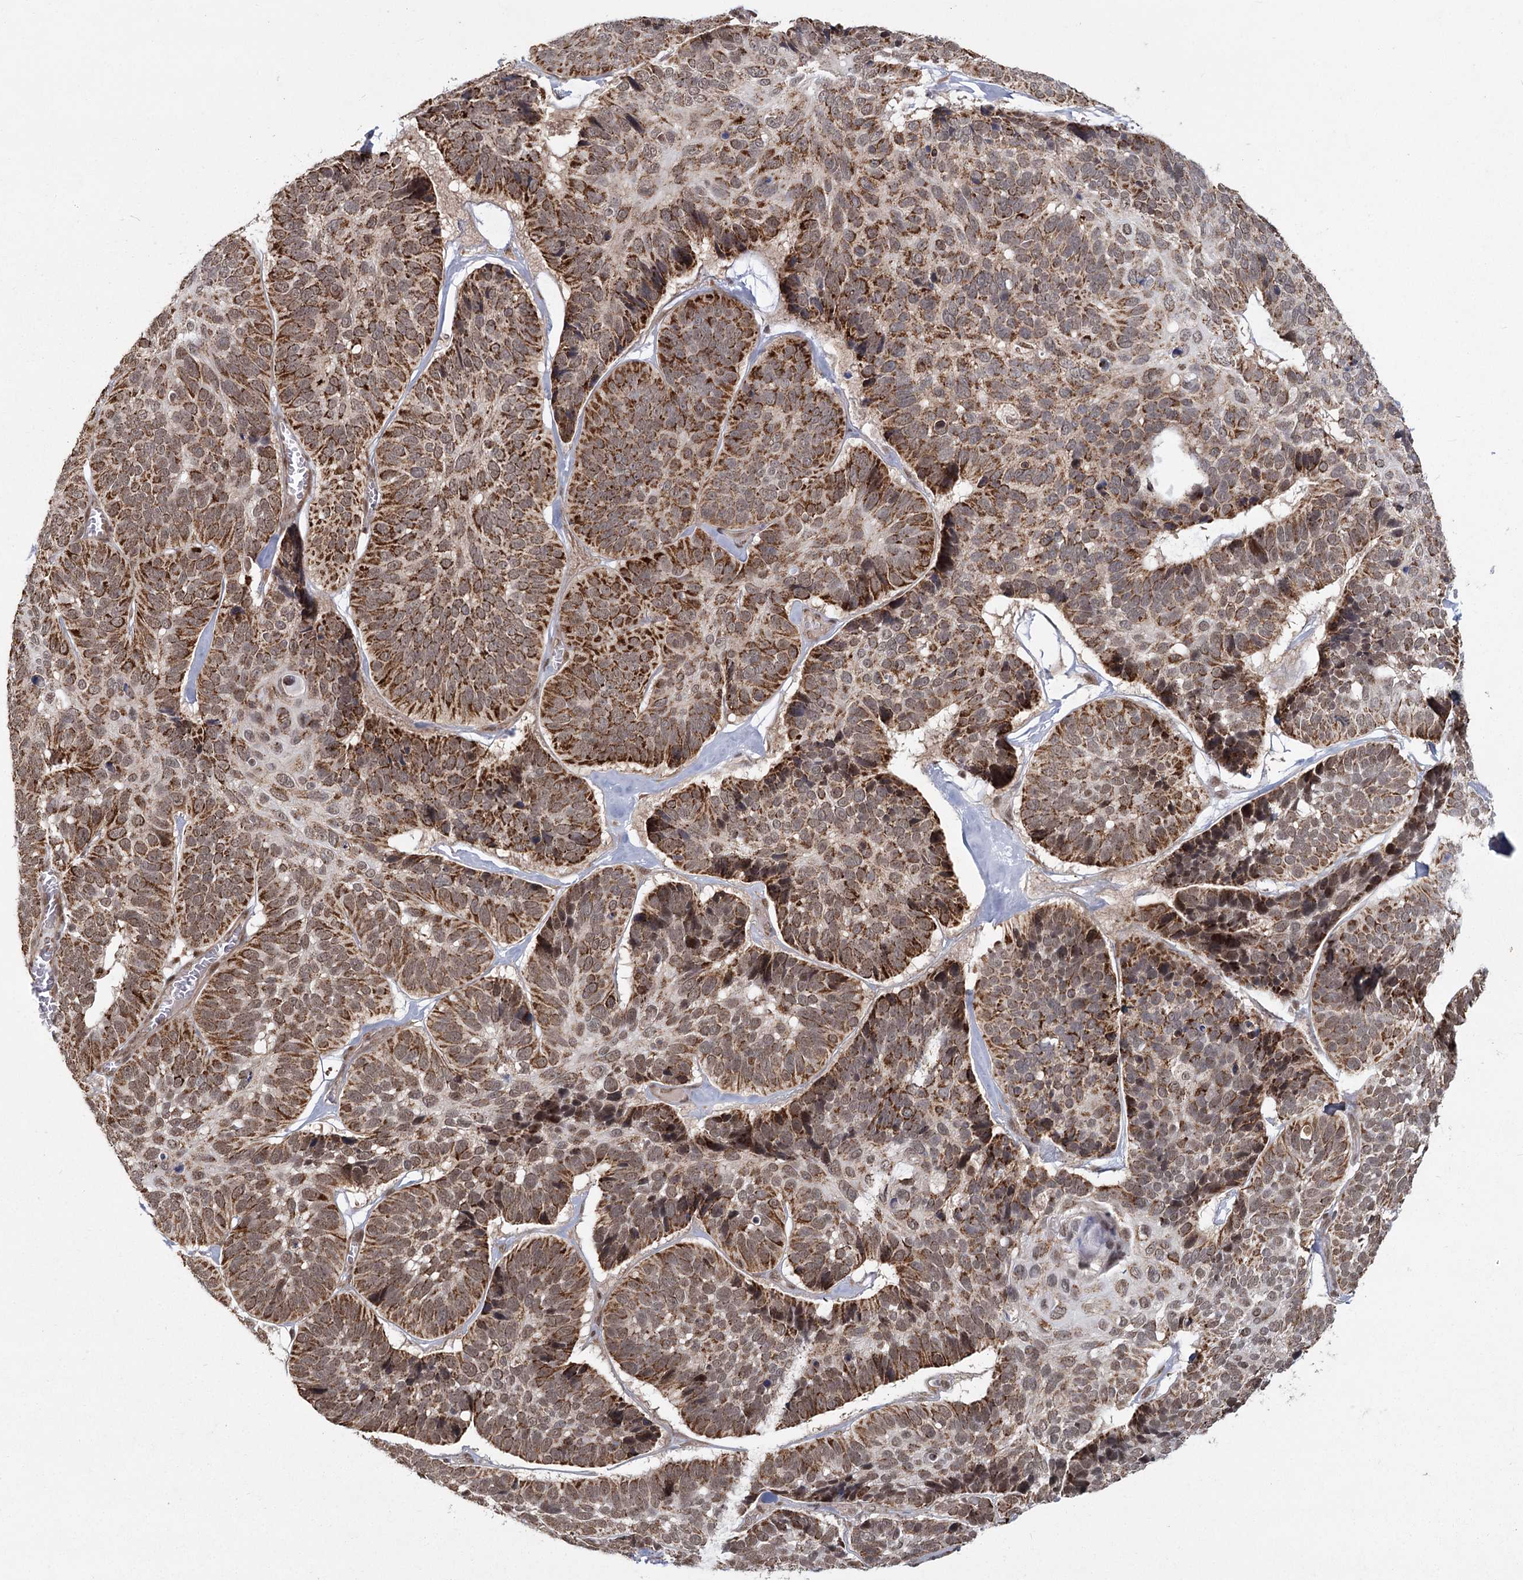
{"staining": {"intensity": "strong", "quantity": ">75%", "location": "cytoplasmic/membranous"}, "tissue": "skin cancer", "cell_type": "Tumor cells", "image_type": "cancer", "snomed": [{"axis": "morphology", "description": "Basal cell carcinoma"}, {"axis": "topography", "description": "Skin"}], "caption": "Tumor cells reveal high levels of strong cytoplasmic/membranous staining in about >75% of cells in skin cancer.", "gene": "ZCCHC24", "patient": {"sex": "male", "age": 62}}